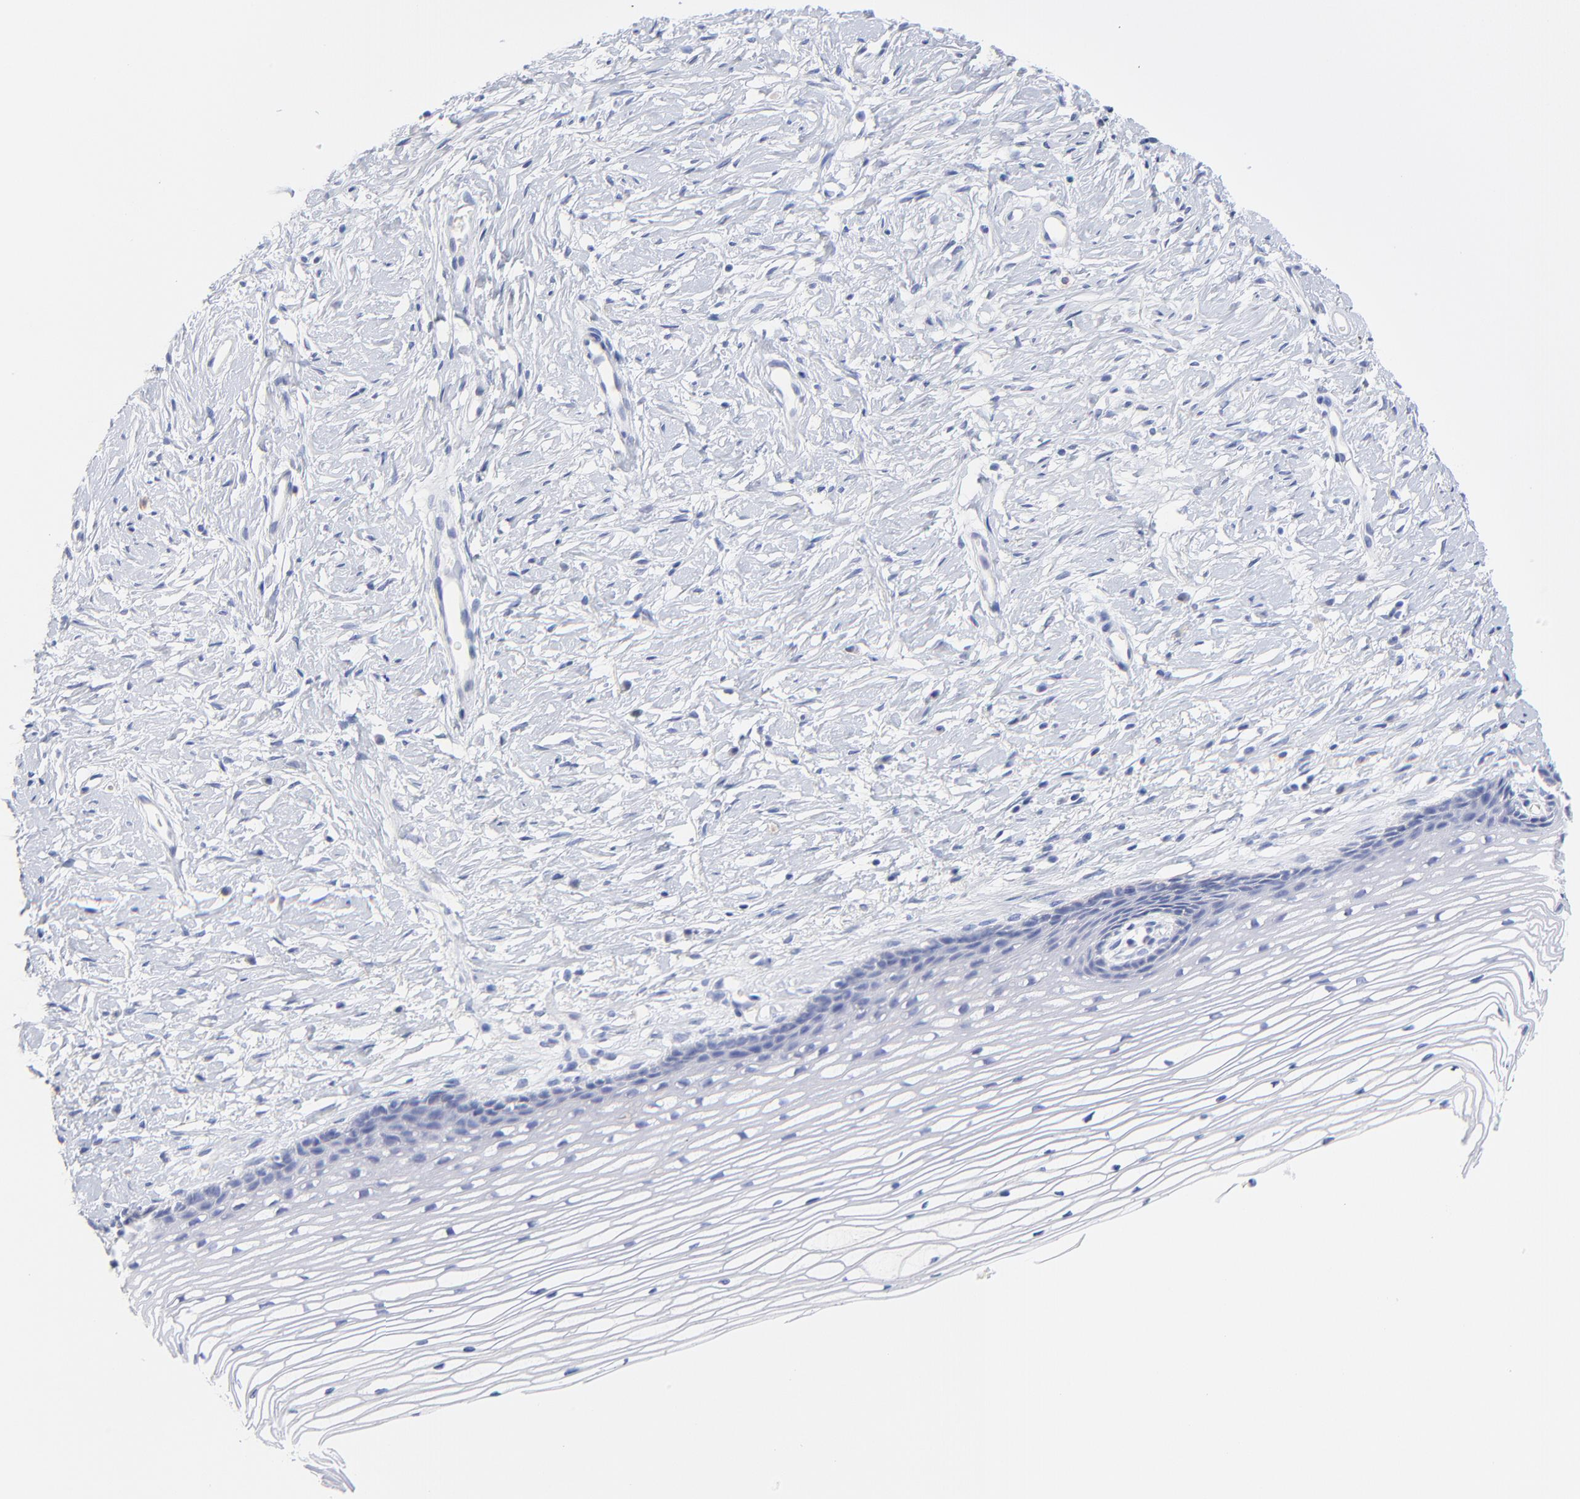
{"staining": {"intensity": "negative", "quantity": "none", "location": "none"}, "tissue": "cervix", "cell_type": "Glandular cells", "image_type": "normal", "snomed": [{"axis": "morphology", "description": "Normal tissue, NOS"}, {"axis": "topography", "description": "Cervix"}], "caption": "IHC photomicrograph of unremarkable human cervix stained for a protein (brown), which exhibits no staining in glandular cells. (Brightfield microscopy of DAB immunohistochemistry (IHC) at high magnification).", "gene": "SULT4A1", "patient": {"sex": "female", "age": 77}}